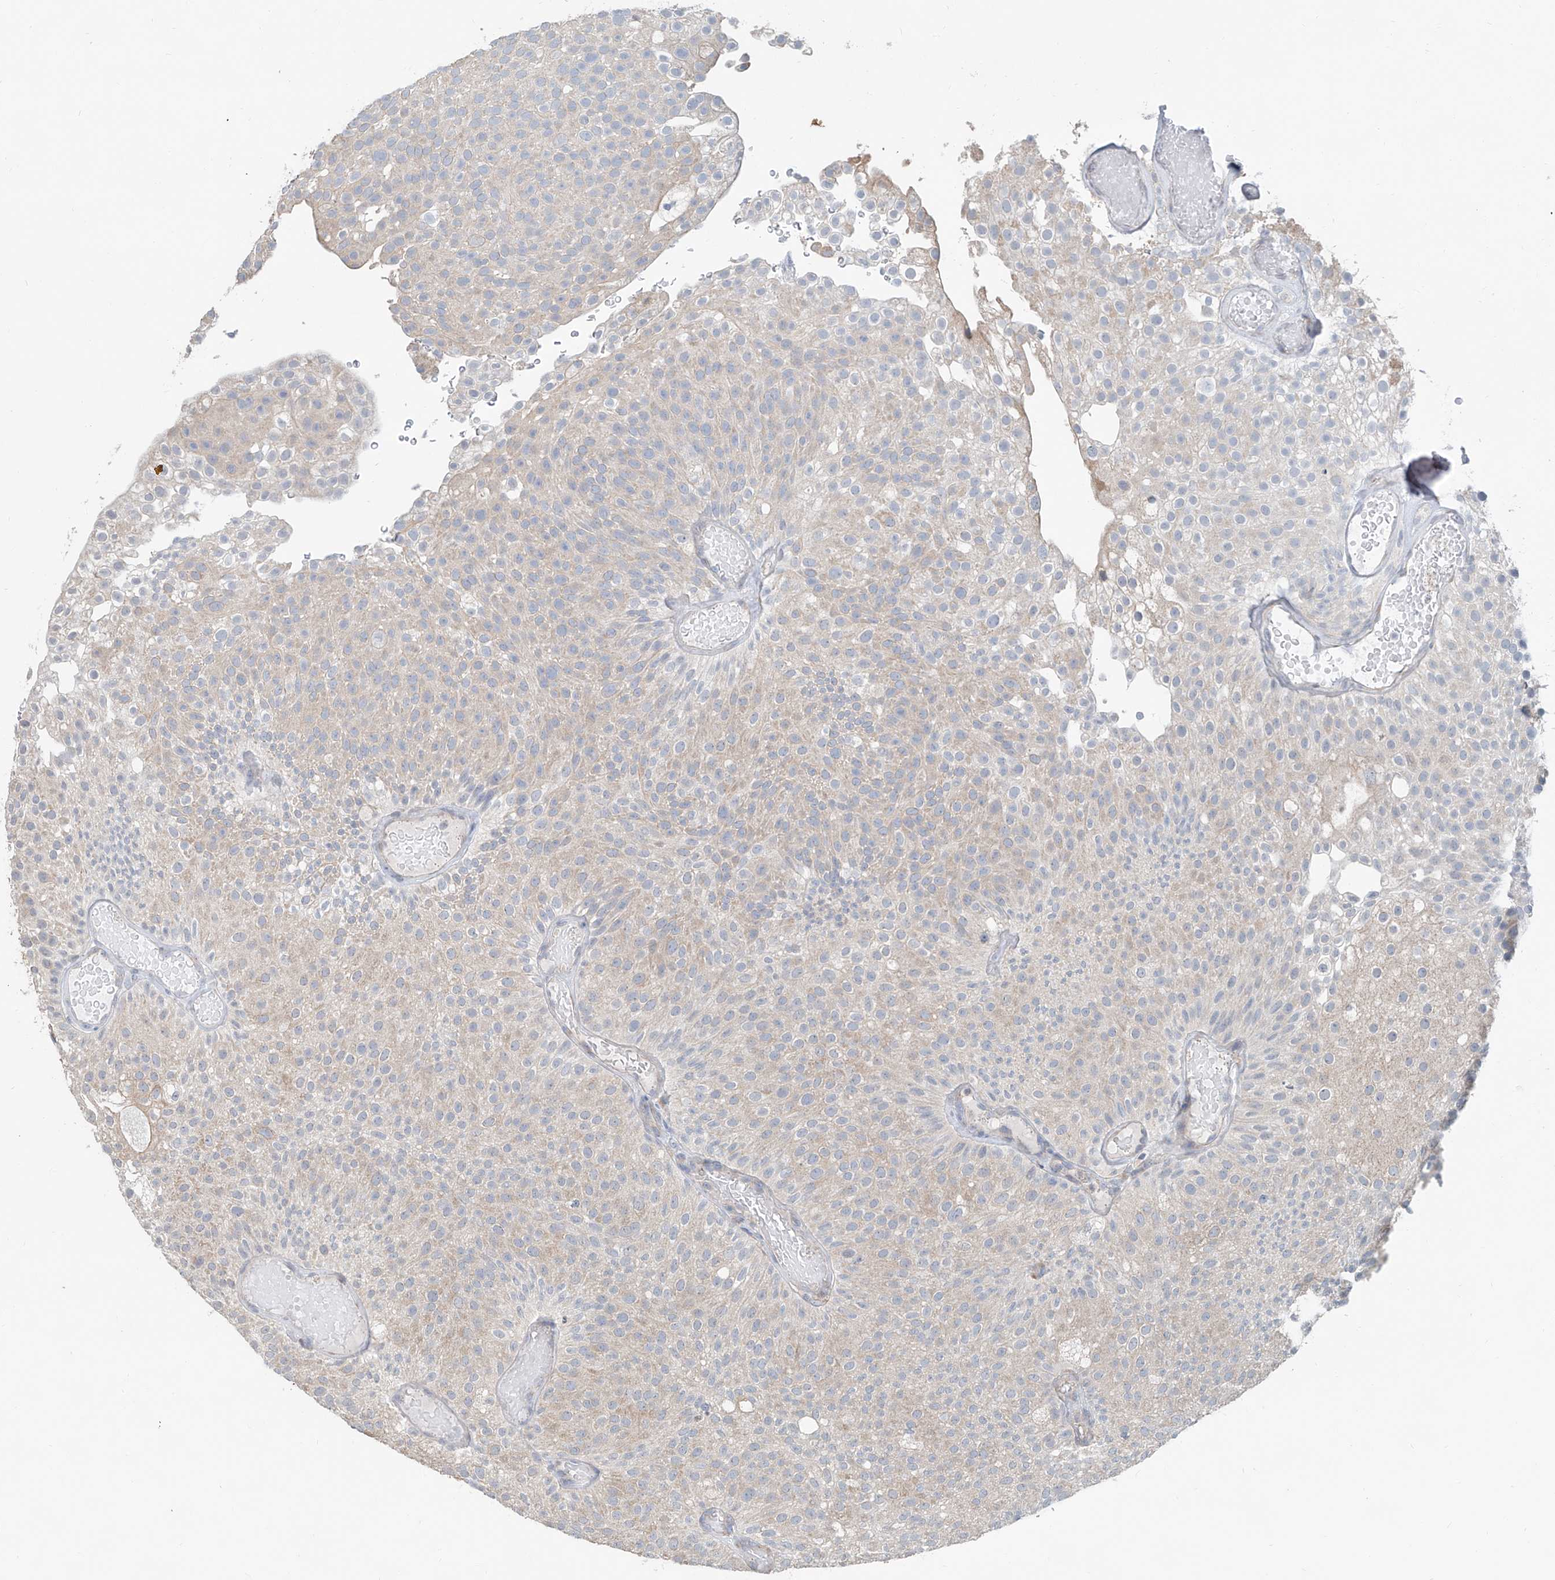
{"staining": {"intensity": "weak", "quantity": "<25%", "location": "cytoplasmic/membranous"}, "tissue": "urothelial cancer", "cell_type": "Tumor cells", "image_type": "cancer", "snomed": [{"axis": "morphology", "description": "Urothelial carcinoma, Low grade"}, {"axis": "topography", "description": "Urinary bladder"}], "caption": "An immunohistochemistry photomicrograph of urothelial cancer is shown. There is no staining in tumor cells of urothelial cancer.", "gene": "KCNK10", "patient": {"sex": "male", "age": 78}}